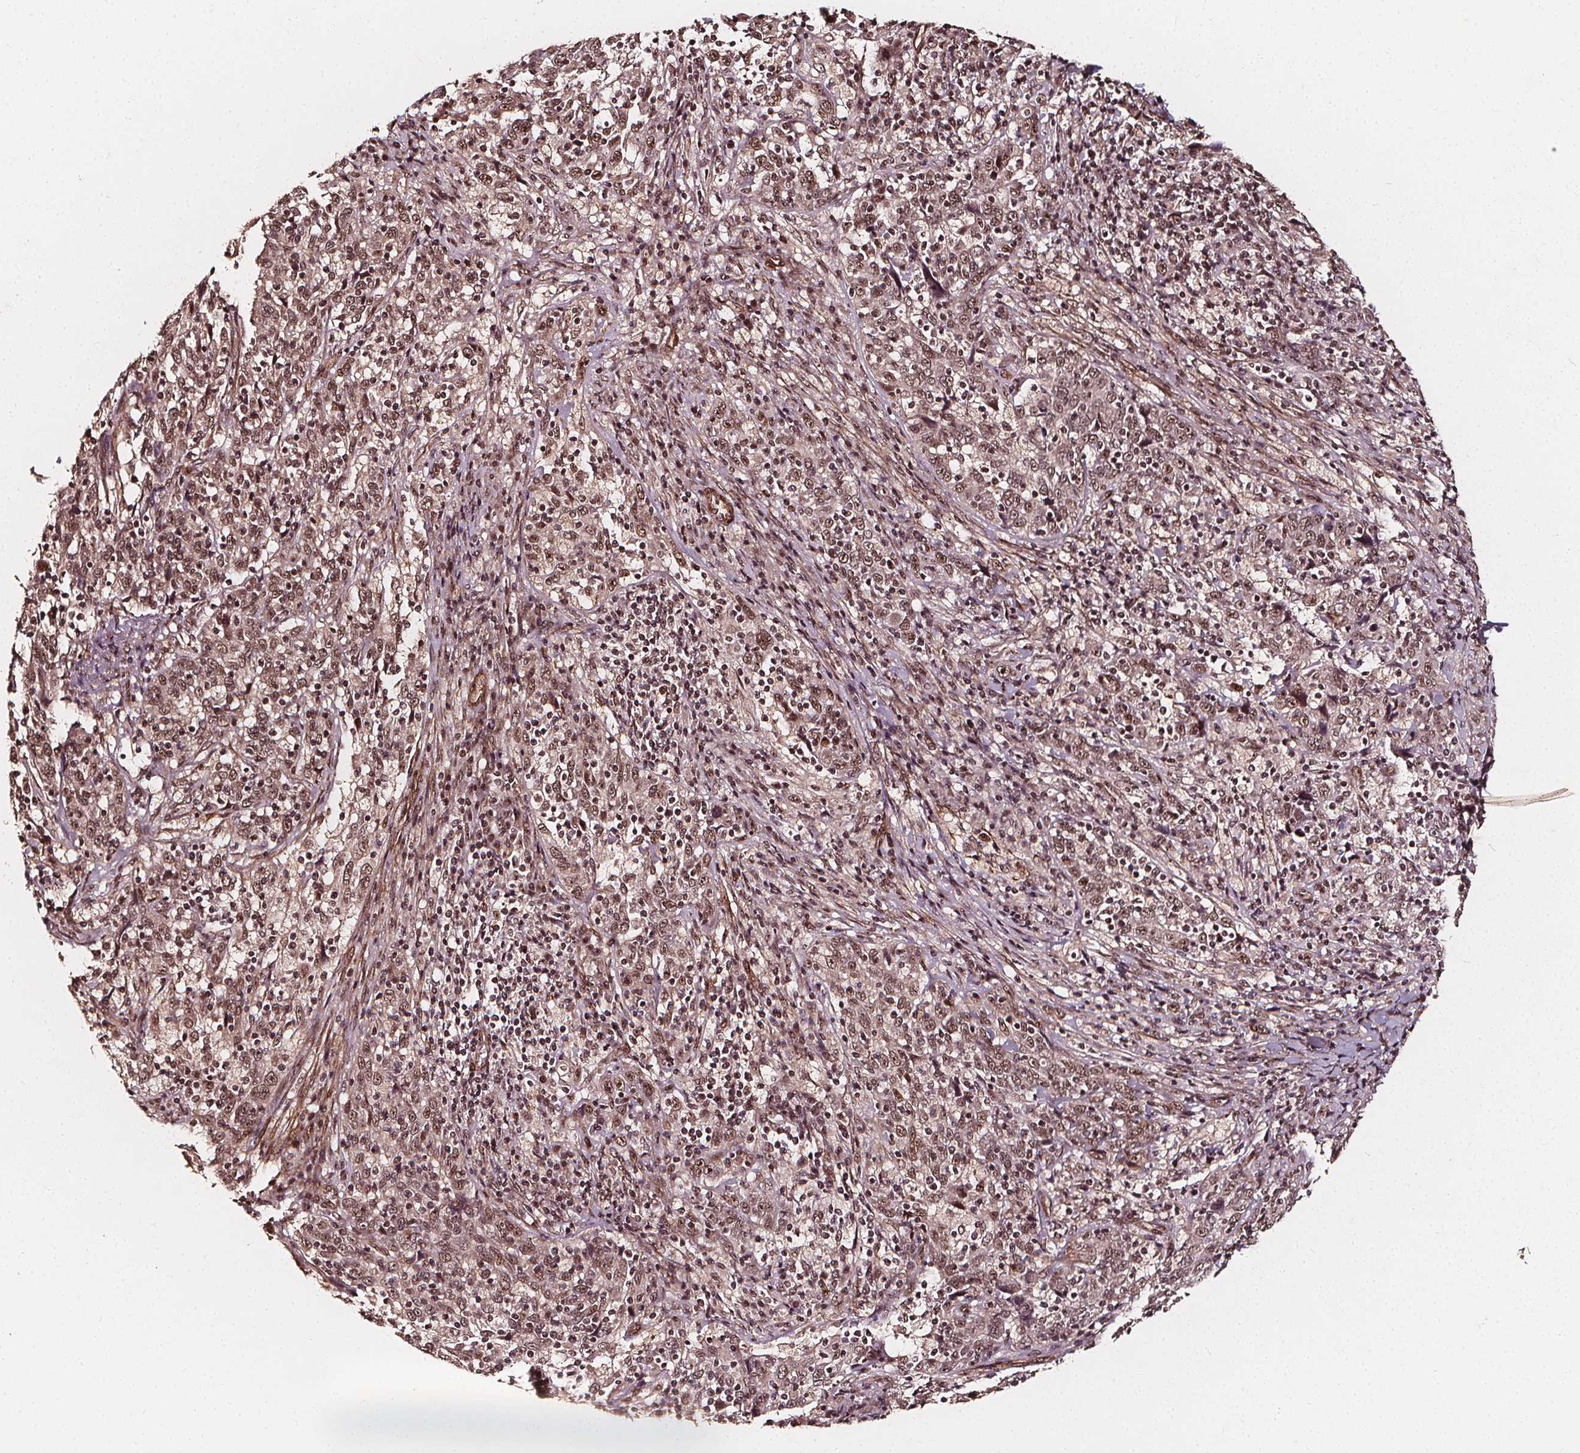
{"staining": {"intensity": "moderate", "quantity": ">75%", "location": "nuclear"}, "tissue": "cervical cancer", "cell_type": "Tumor cells", "image_type": "cancer", "snomed": [{"axis": "morphology", "description": "Squamous cell carcinoma, NOS"}, {"axis": "topography", "description": "Cervix"}], "caption": "Cervical squamous cell carcinoma stained for a protein shows moderate nuclear positivity in tumor cells.", "gene": "EXOSC9", "patient": {"sex": "female", "age": 46}}